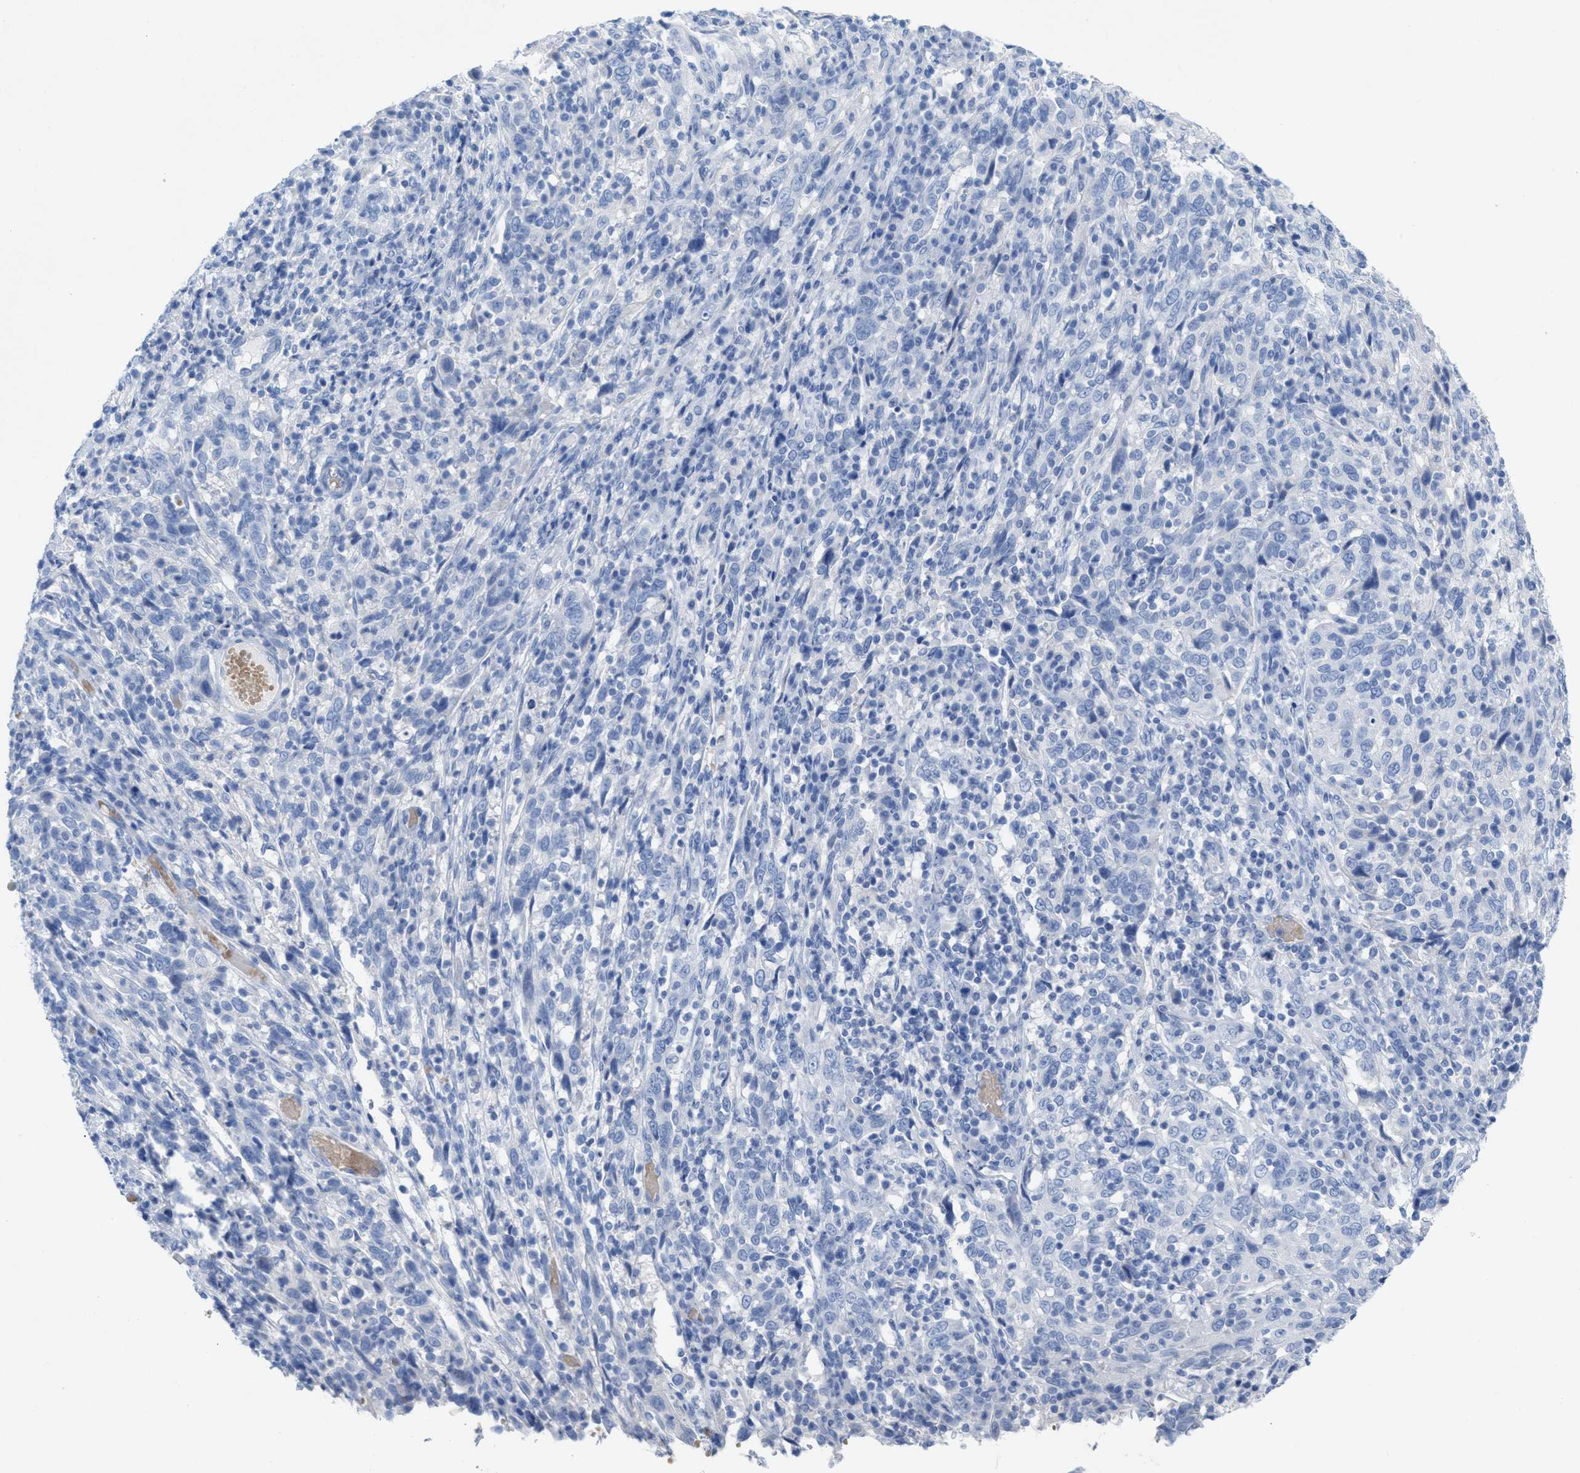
{"staining": {"intensity": "negative", "quantity": "none", "location": "none"}, "tissue": "cervical cancer", "cell_type": "Tumor cells", "image_type": "cancer", "snomed": [{"axis": "morphology", "description": "Squamous cell carcinoma, NOS"}, {"axis": "topography", "description": "Cervix"}], "caption": "The IHC histopathology image has no significant positivity in tumor cells of cervical cancer (squamous cell carcinoma) tissue. The staining is performed using DAB brown chromogen with nuclei counter-stained in using hematoxylin.", "gene": "ANKFN1", "patient": {"sex": "female", "age": 46}}